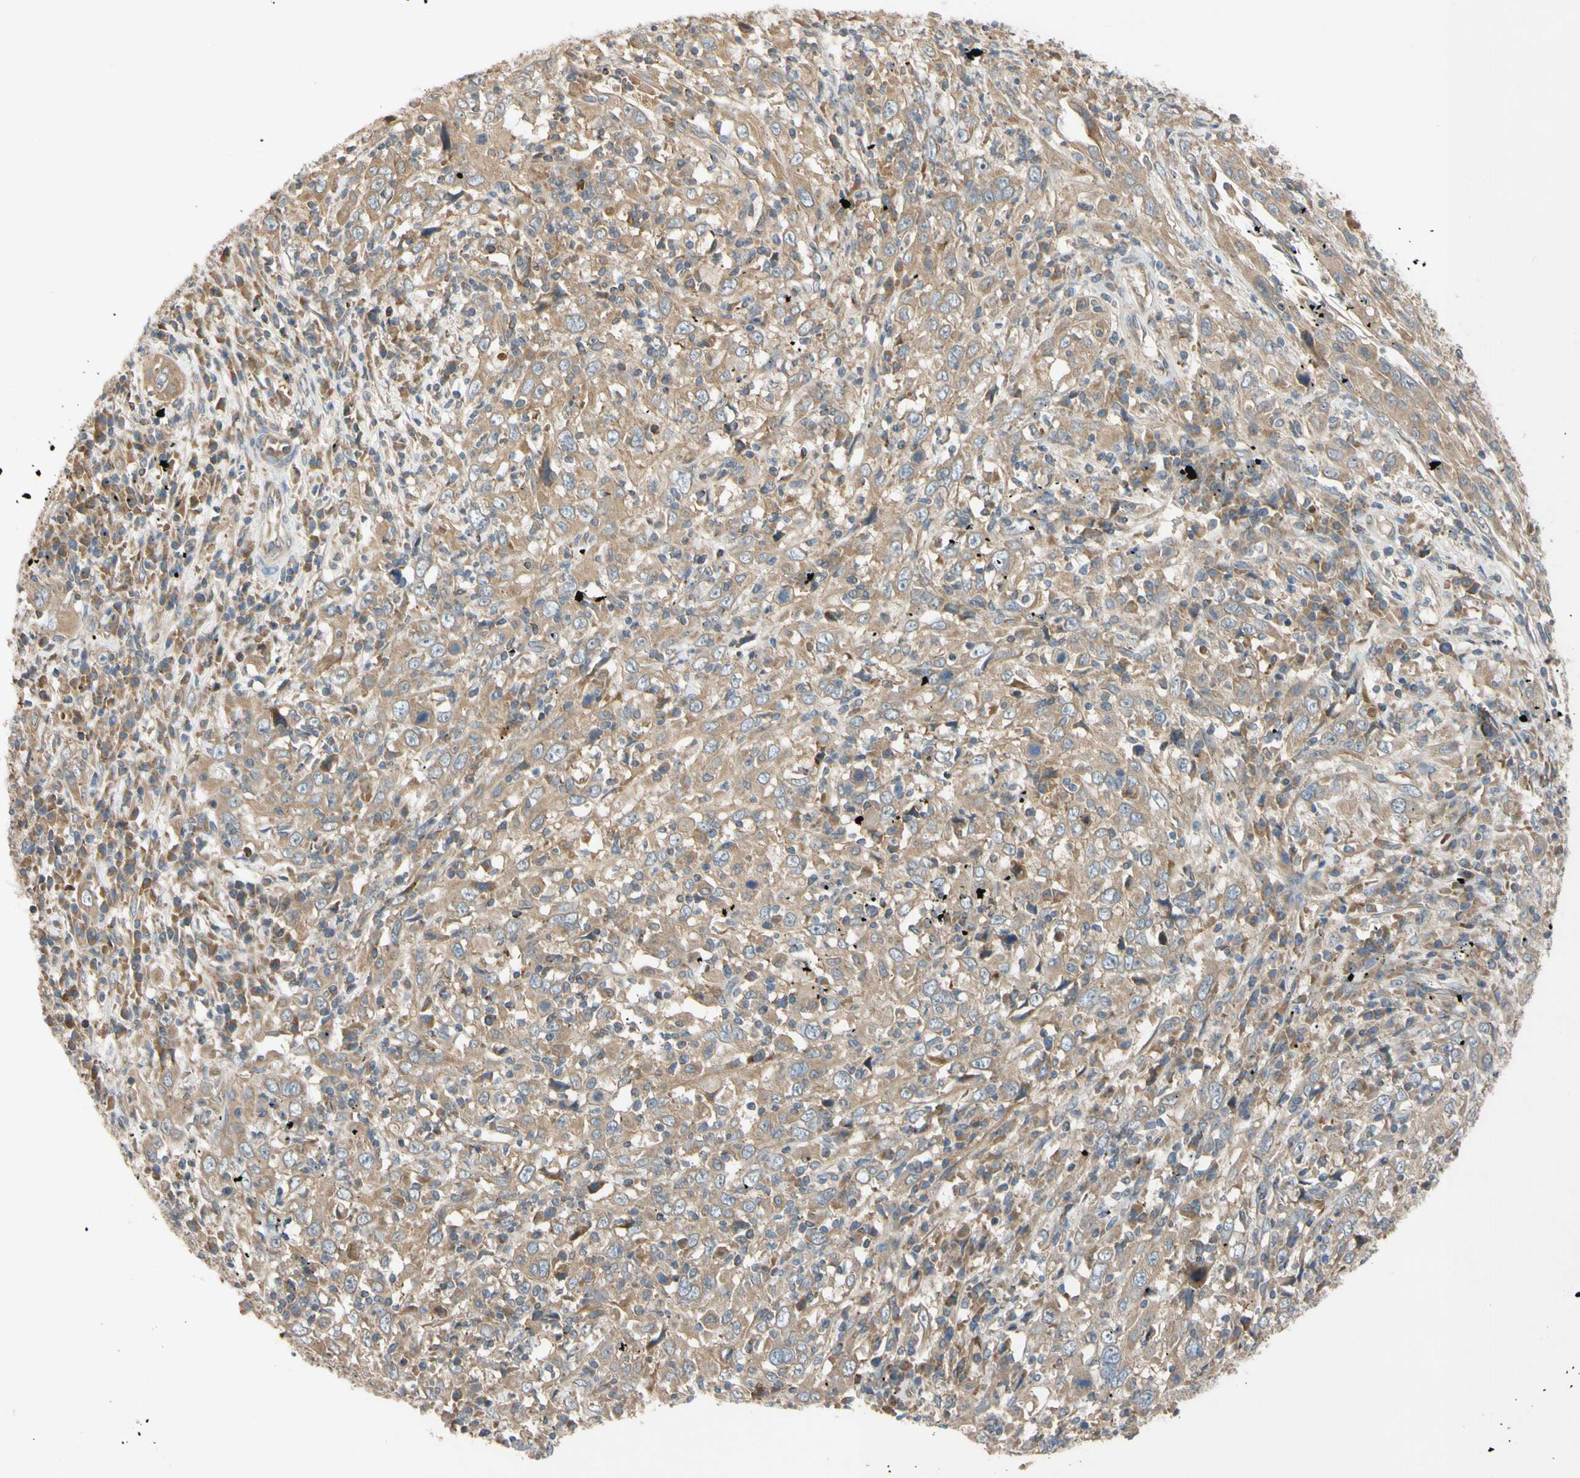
{"staining": {"intensity": "moderate", "quantity": ">75%", "location": "cytoplasmic/membranous"}, "tissue": "cervical cancer", "cell_type": "Tumor cells", "image_type": "cancer", "snomed": [{"axis": "morphology", "description": "Squamous cell carcinoma, NOS"}, {"axis": "topography", "description": "Cervix"}], "caption": "The micrograph displays a brown stain indicating the presence of a protein in the cytoplasmic/membranous of tumor cells in cervical cancer.", "gene": "MBTPS2", "patient": {"sex": "female", "age": 46}}